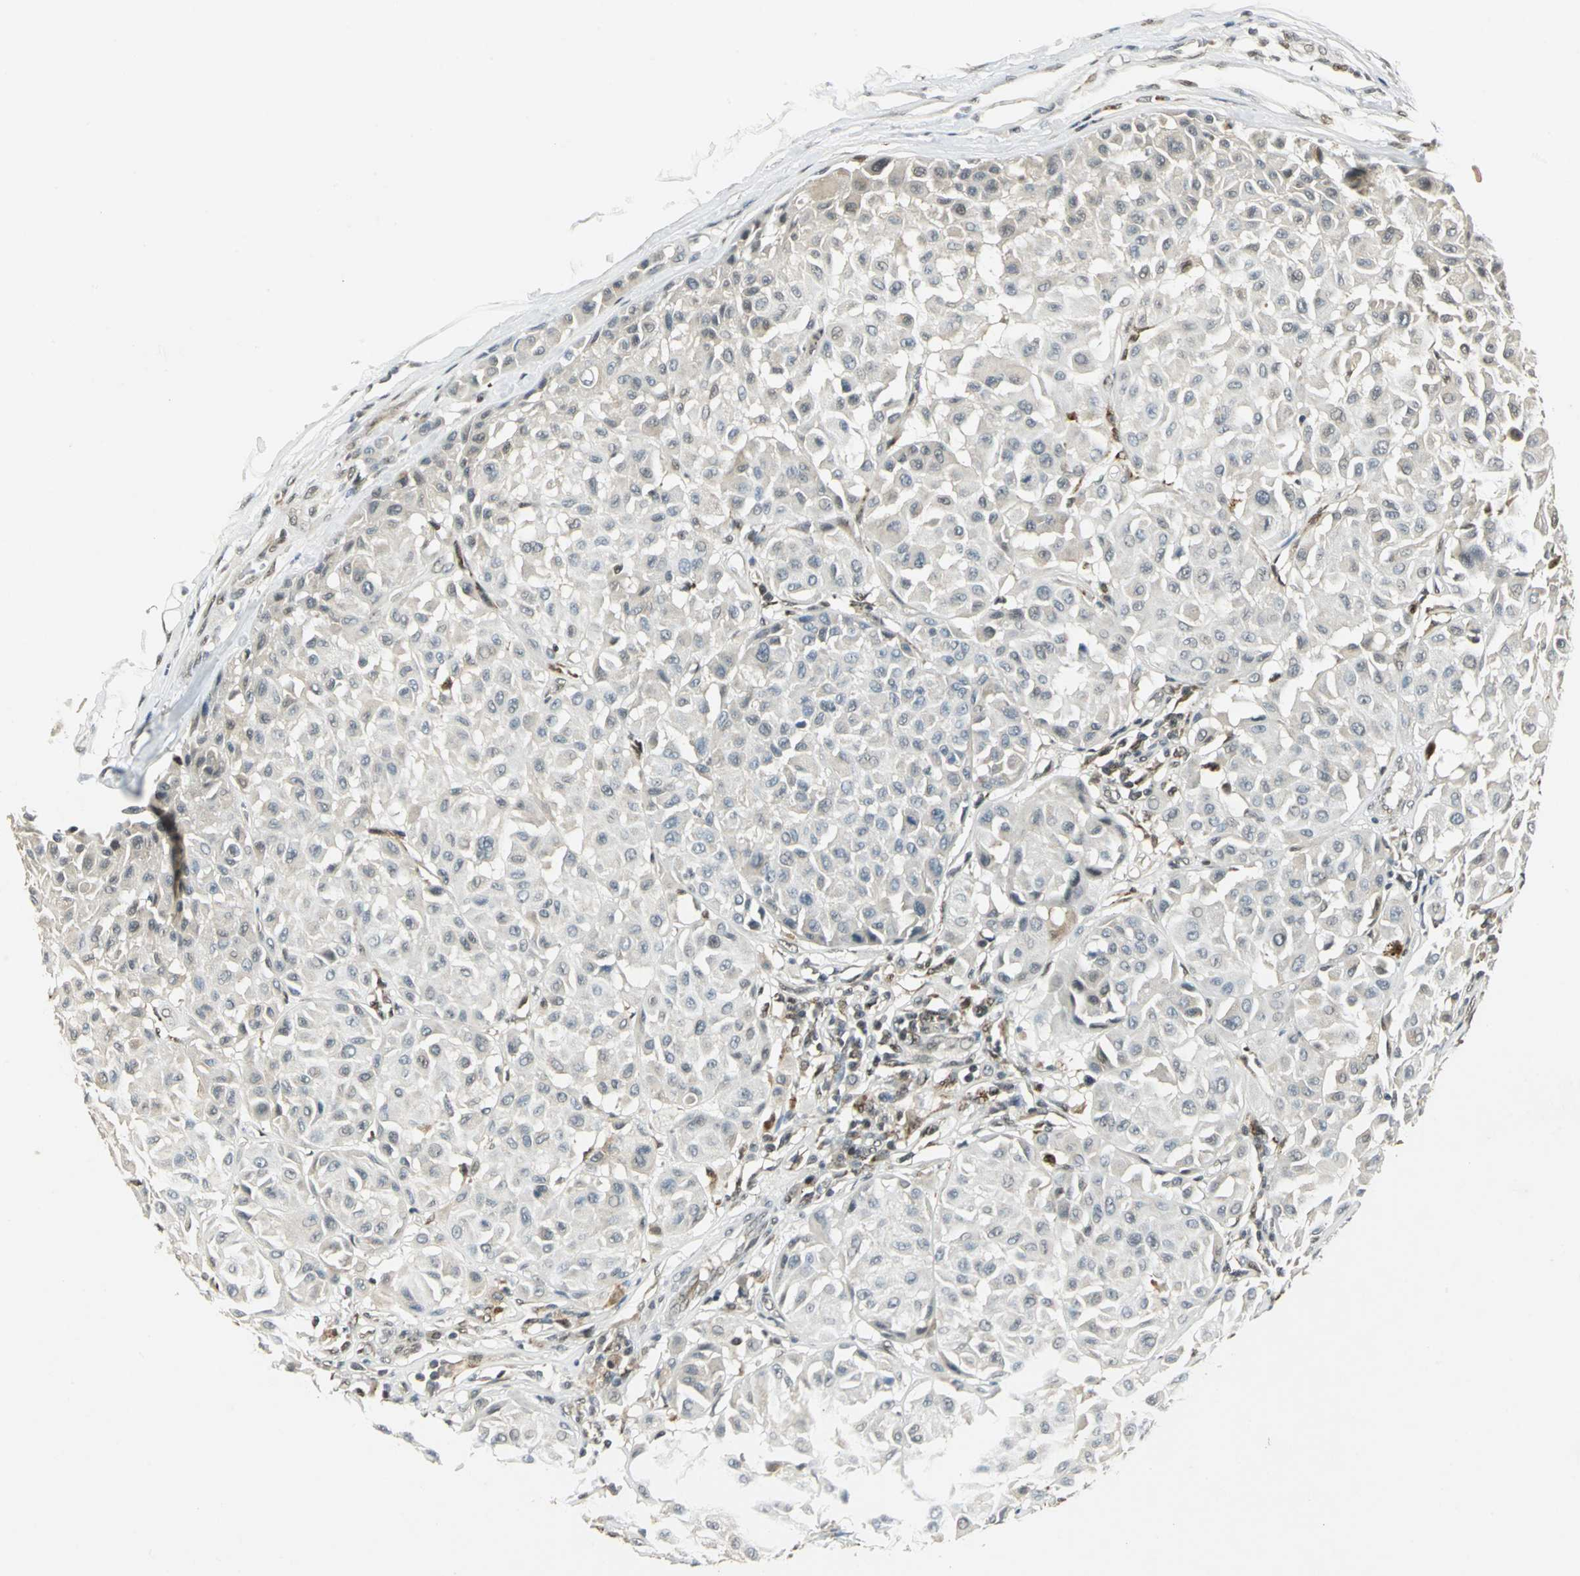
{"staining": {"intensity": "negative", "quantity": "none", "location": "none"}, "tissue": "melanoma", "cell_type": "Tumor cells", "image_type": "cancer", "snomed": [{"axis": "morphology", "description": "Malignant melanoma, Metastatic site"}, {"axis": "topography", "description": "Soft tissue"}], "caption": "Protein analysis of melanoma reveals no significant positivity in tumor cells.", "gene": "RAD17", "patient": {"sex": "male", "age": 41}}